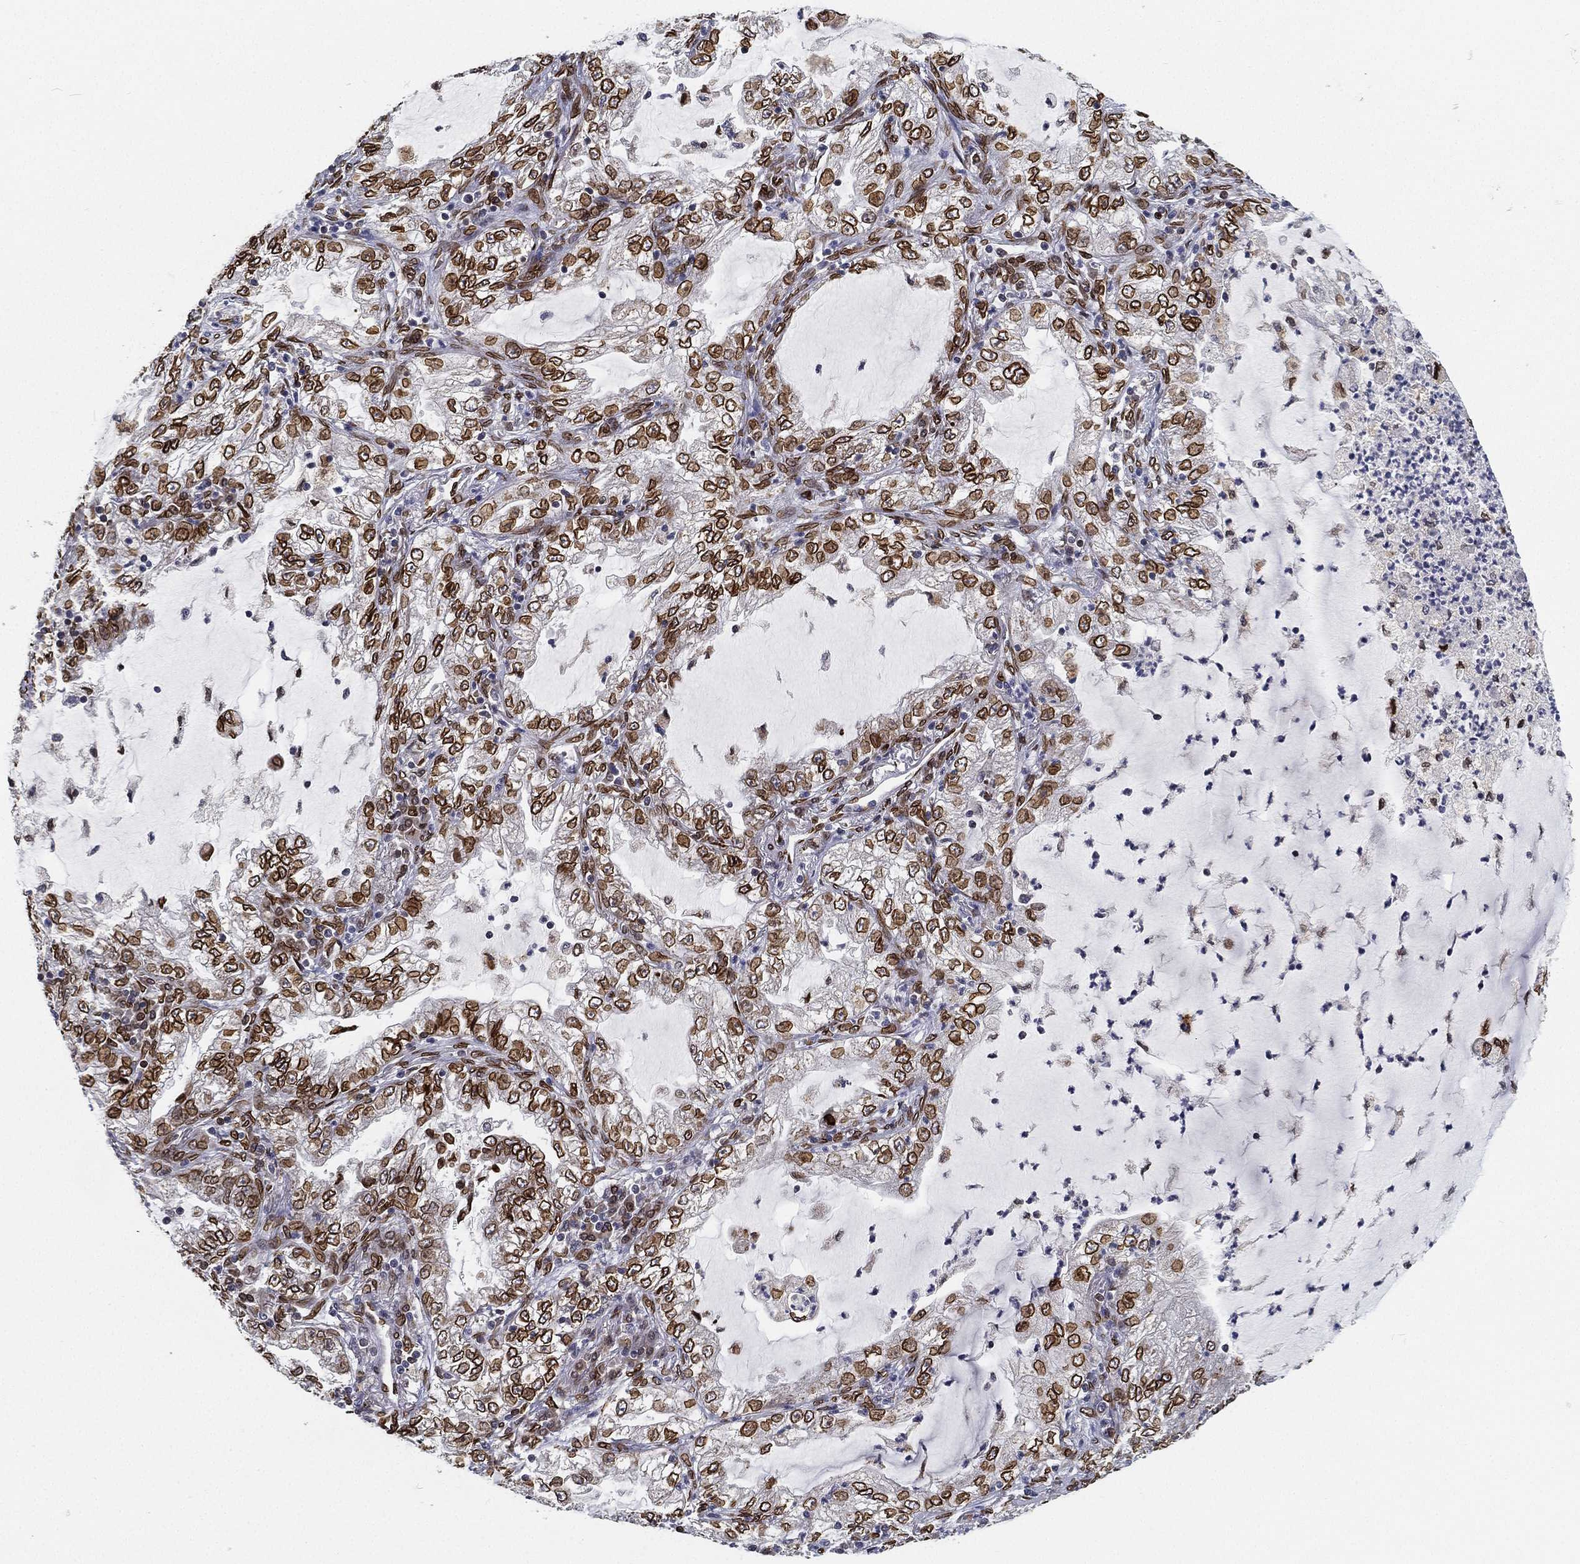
{"staining": {"intensity": "strong", "quantity": ">75%", "location": "cytoplasmic/membranous,nuclear"}, "tissue": "lung cancer", "cell_type": "Tumor cells", "image_type": "cancer", "snomed": [{"axis": "morphology", "description": "Adenocarcinoma, NOS"}, {"axis": "topography", "description": "Lung"}], "caption": "Lung adenocarcinoma stained with a protein marker displays strong staining in tumor cells.", "gene": "PALB2", "patient": {"sex": "female", "age": 73}}